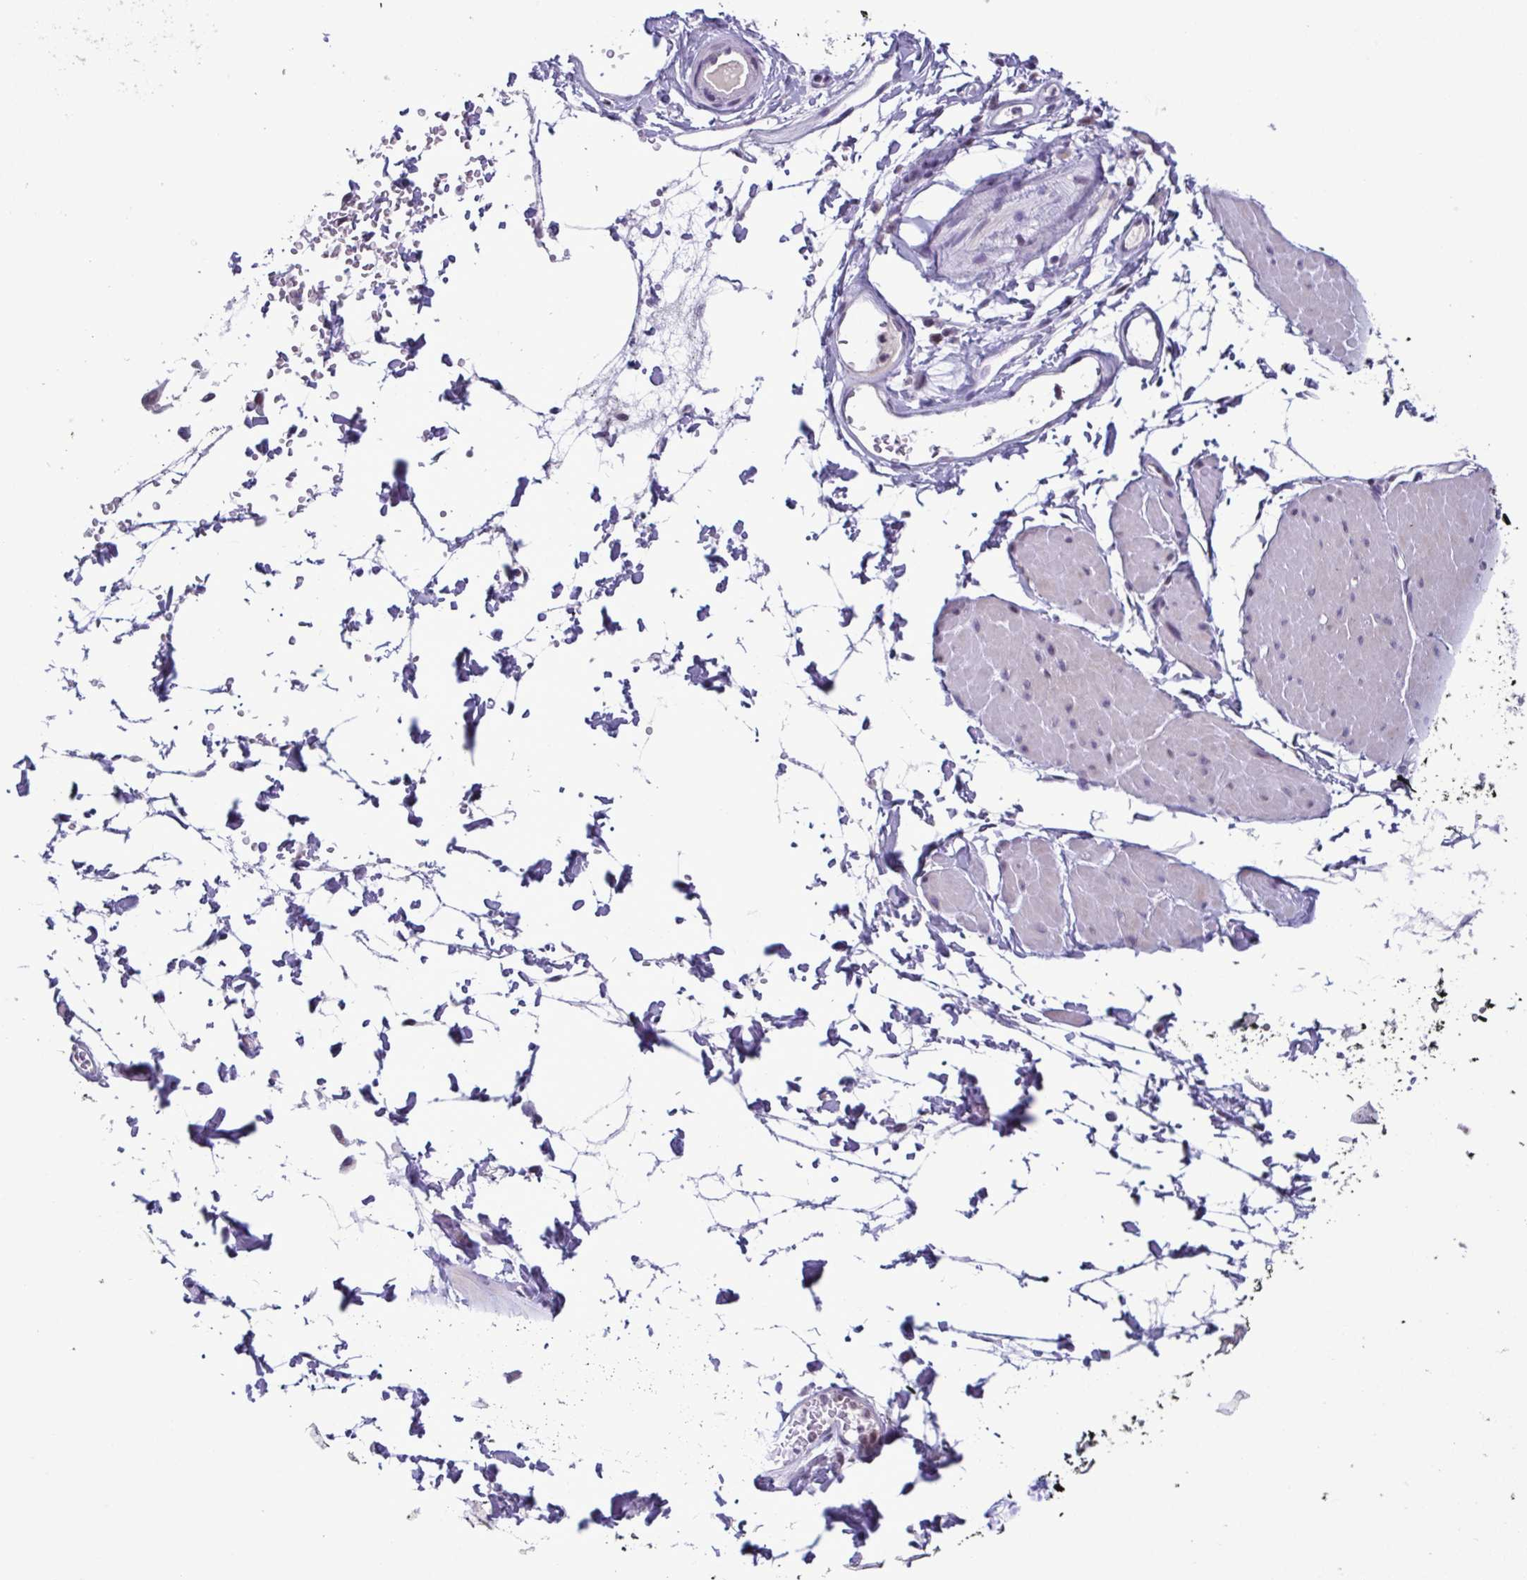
{"staining": {"intensity": "negative", "quantity": "none", "location": "none"}, "tissue": "adipose tissue", "cell_type": "Adipocytes", "image_type": "normal", "snomed": [{"axis": "morphology", "description": "Normal tissue, NOS"}, {"axis": "topography", "description": "Smooth muscle"}, {"axis": "topography", "description": "Peripheral nerve tissue"}], "caption": "The histopathology image displays no staining of adipocytes in unremarkable adipose tissue.", "gene": "IRF1", "patient": {"sex": "male", "age": 58}}